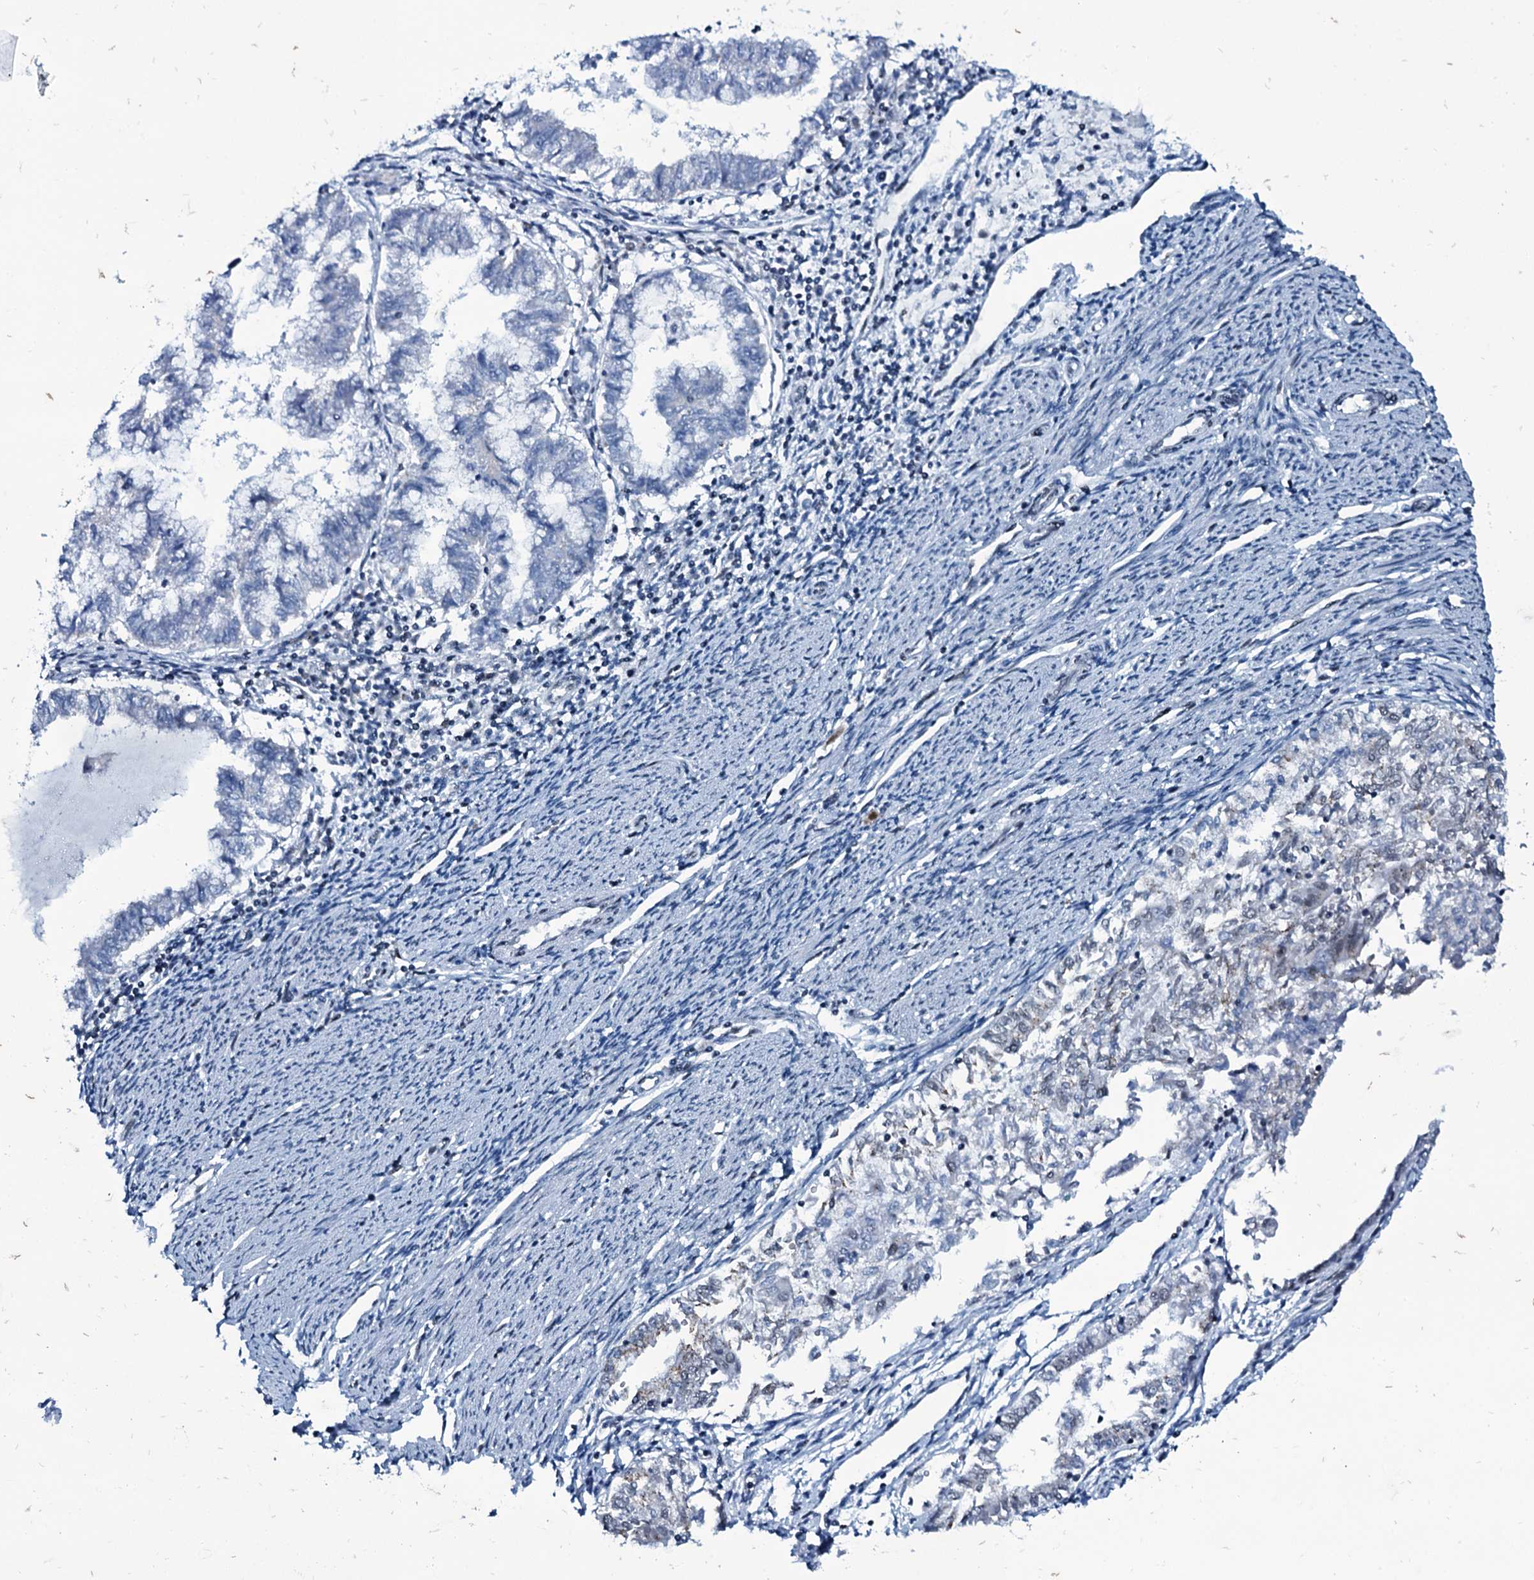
{"staining": {"intensity": "negative", "quantity": "none", "location": "none"}, "tissue": "endometrial cancer", "cell_type": "Tumor cells", "image_type": "cancer", "snomed": [{"axis": "morphology", "description": "Adenocarcinoma, NOS"}, {"axis": "topography", "description": "Endometrium"}], "caption": "Image shows no protein positivity in tumor cells of endometrial cancer (adenocarcinoma) tissue. (DAB IHC with hematoxylin counter stain).", "gene": "ZMIZ2", "patient": {"sex": "female", "age": 79}}